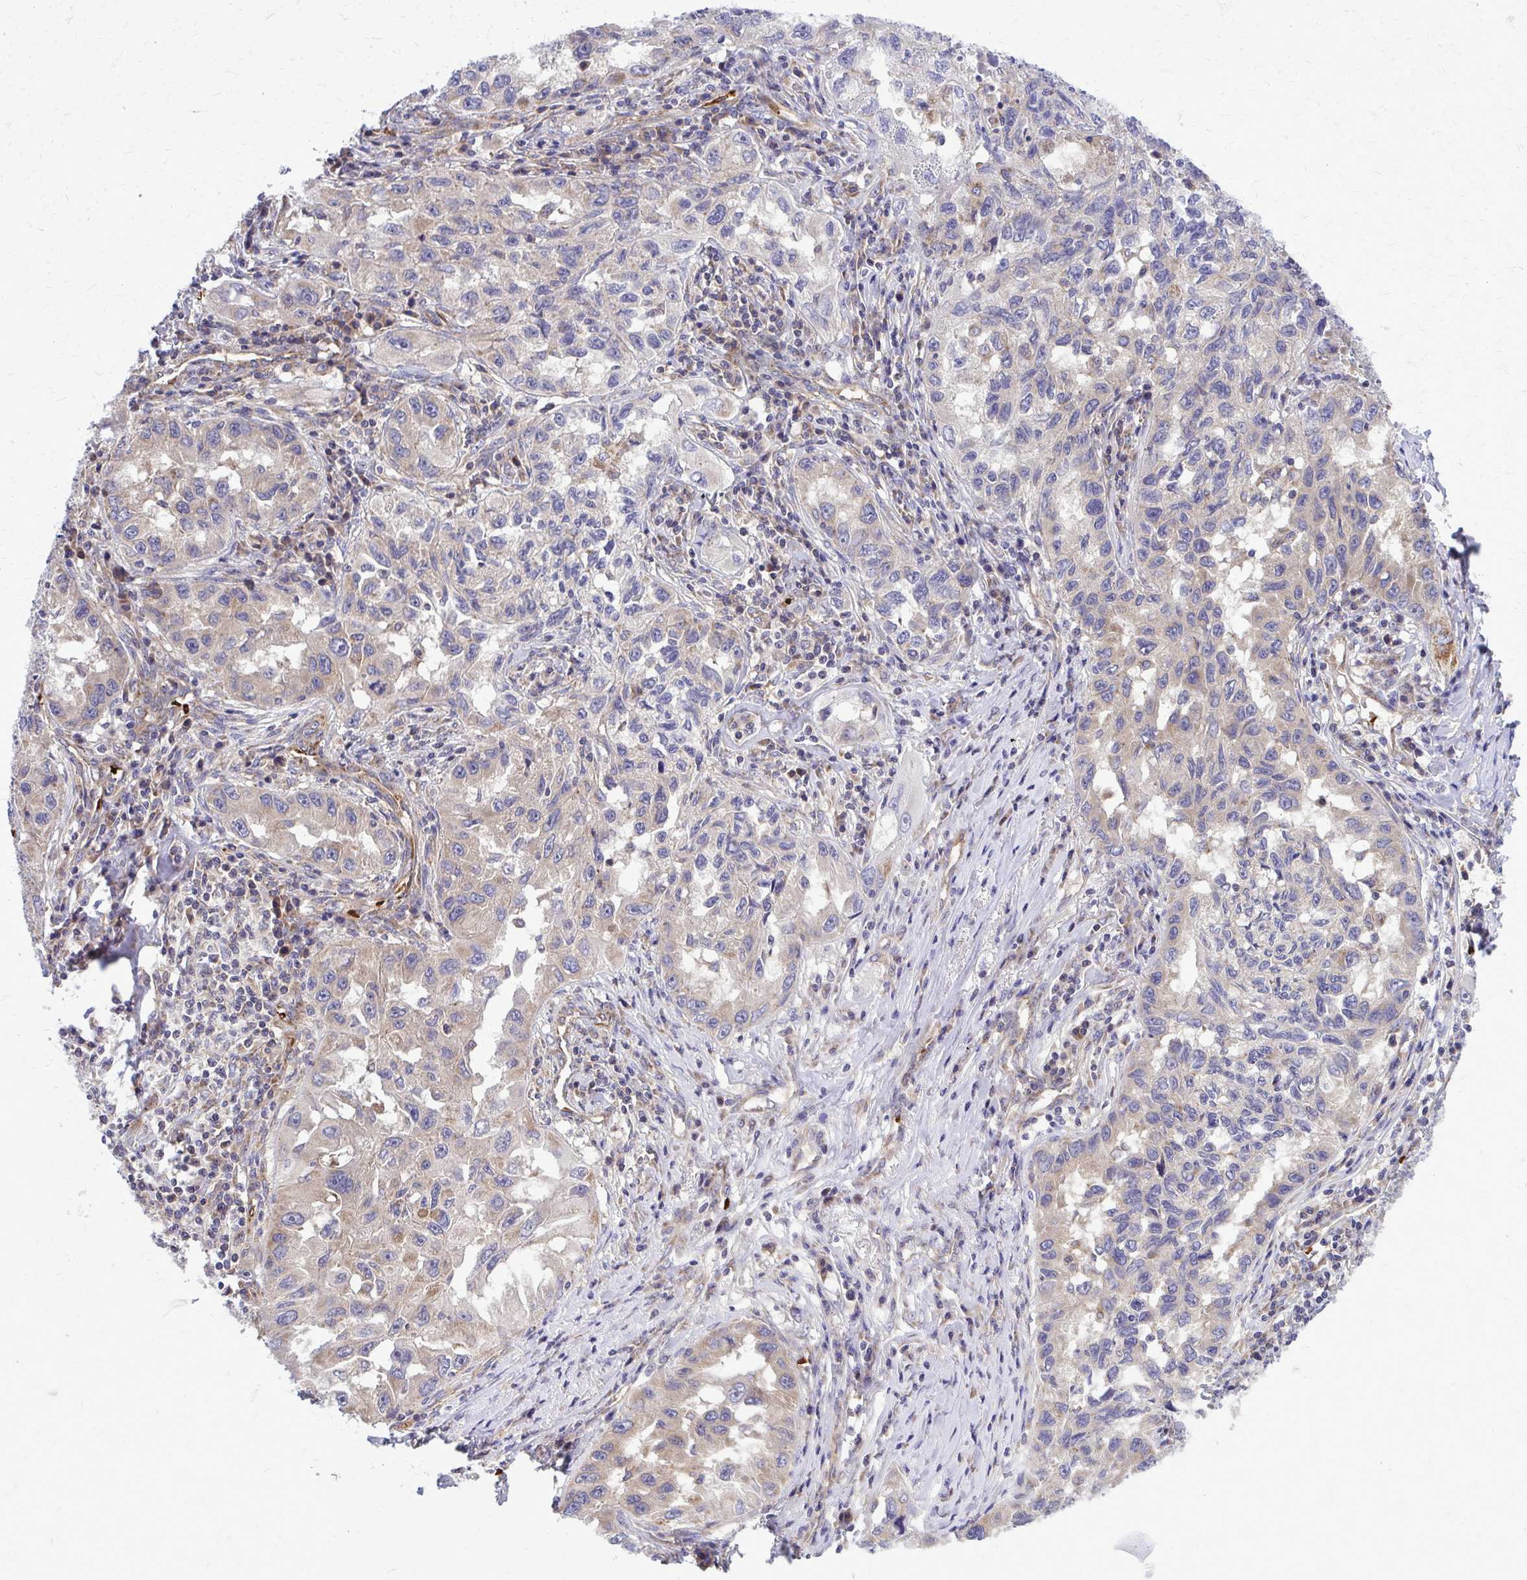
{"staining": {"intensity": "weak", "quantity": "<25%", "location": "cytoplasmic/membranous"}, "tissue": "lung cancer", "cell_type": "Tumor cells", "image_type": "cancer", "snomed": [{"axis": "morphology", "description": "Adenocarcinoma, NOS"}, {"axis": "topography", "description": "Lung"}], "caption": "Lung adenocarcinoma was stained to show a protein in brown. There is no significant staining in tumor cells.", "gene": "PDK4", "patient": {"sex": "female", "age": 73}}